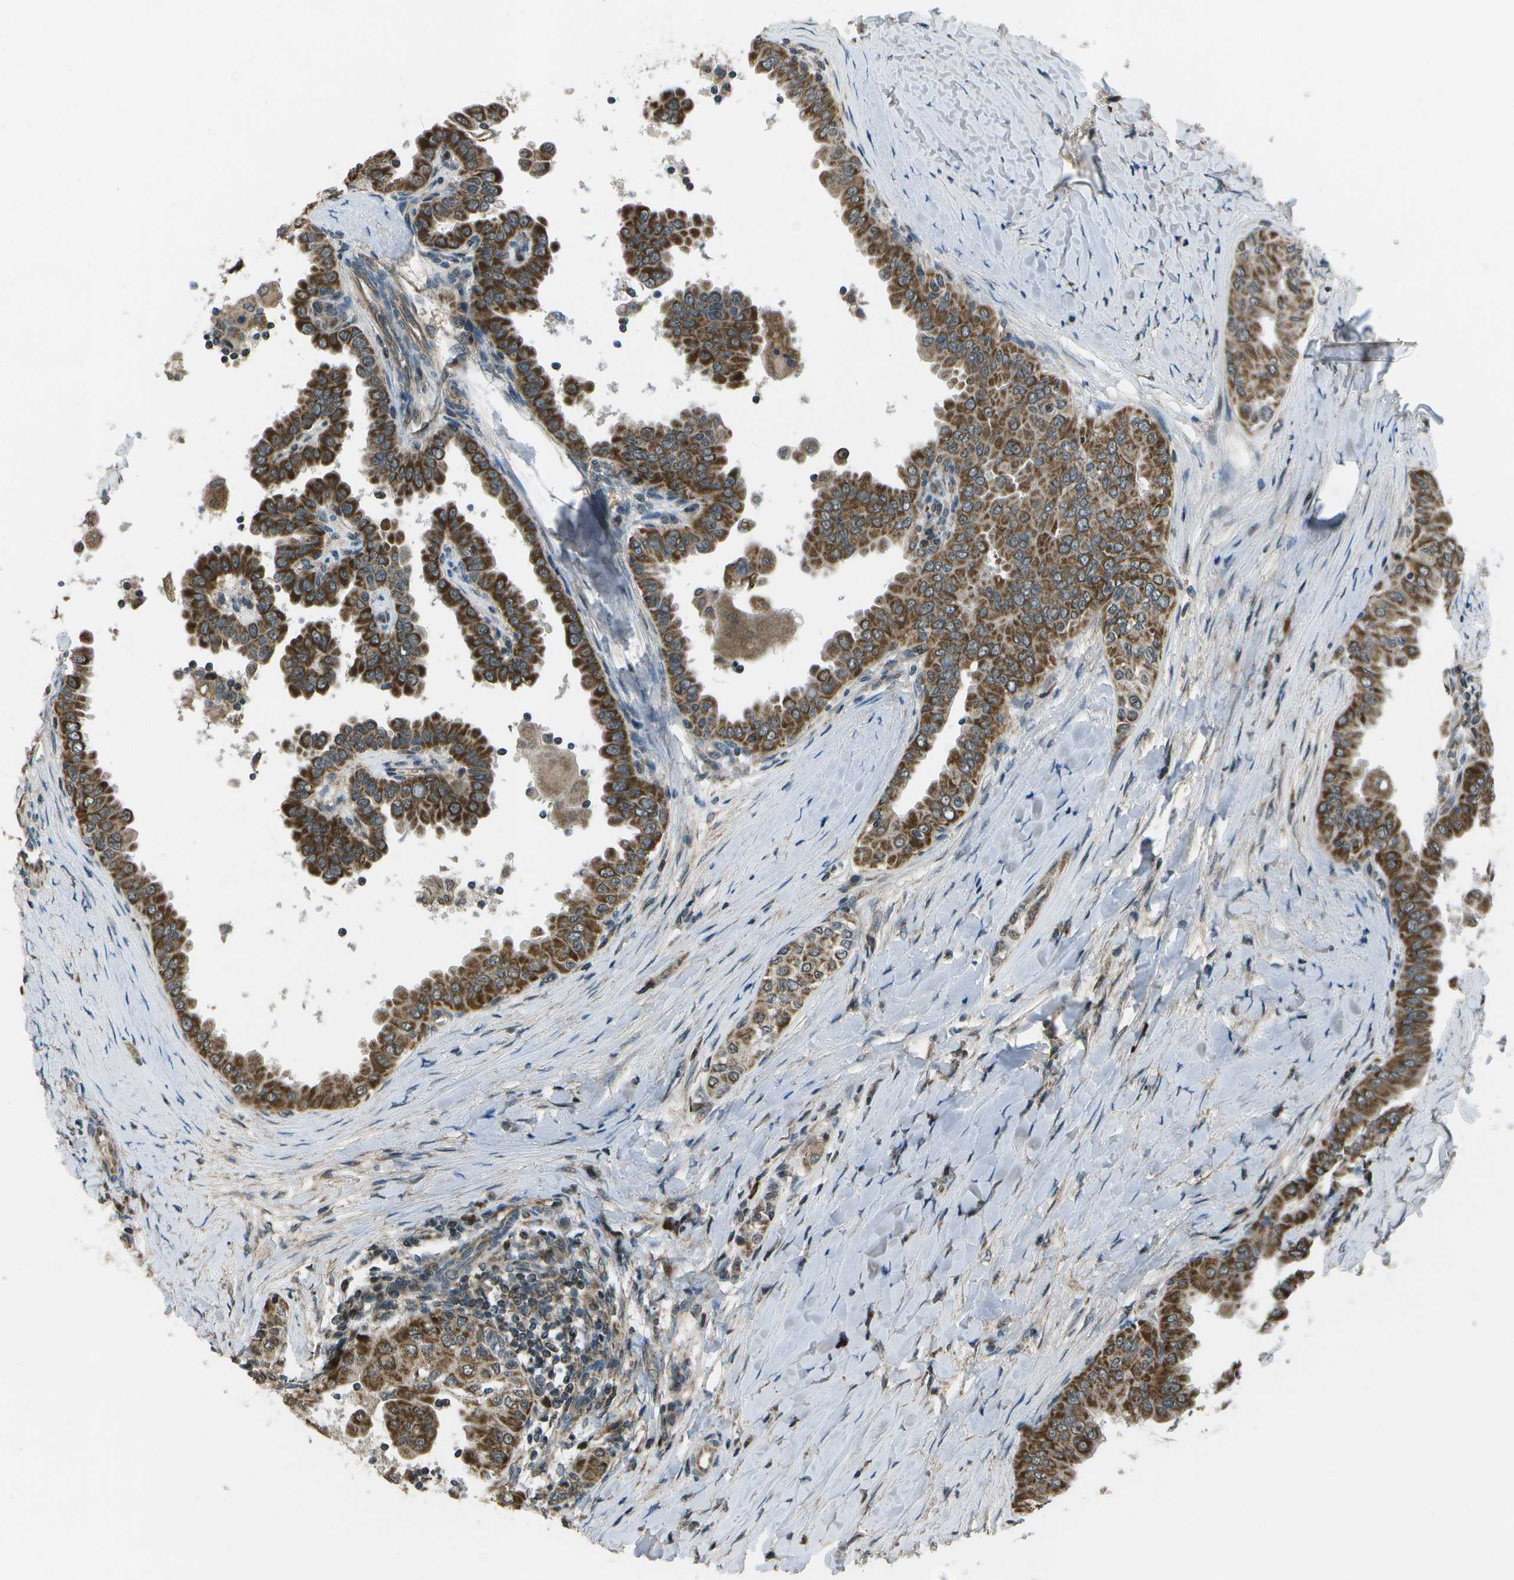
{"staining": {"intensity": "strong", "quantity": ">75%", "location": "cytoplasmic/membranous"}, "tissue": "thyroid cancer", "cell_type": "Tumor cells", "image_type": "cancer", "snomed": [{"axis": "morphology", "description": "Papillary adenocarcinoma, NOS"}, {"axis": "topography", "description": "Thyroid gland"}], "caption": "IHC micrograph of human thyroid cancer stained for a protein (brown), which reveals high levels of strong cytoplasmic/membranous staining in approximately >75% of tumor cells.", "gene": "EIF2AK1", "patient": {"sex": "male", "age": 33}}